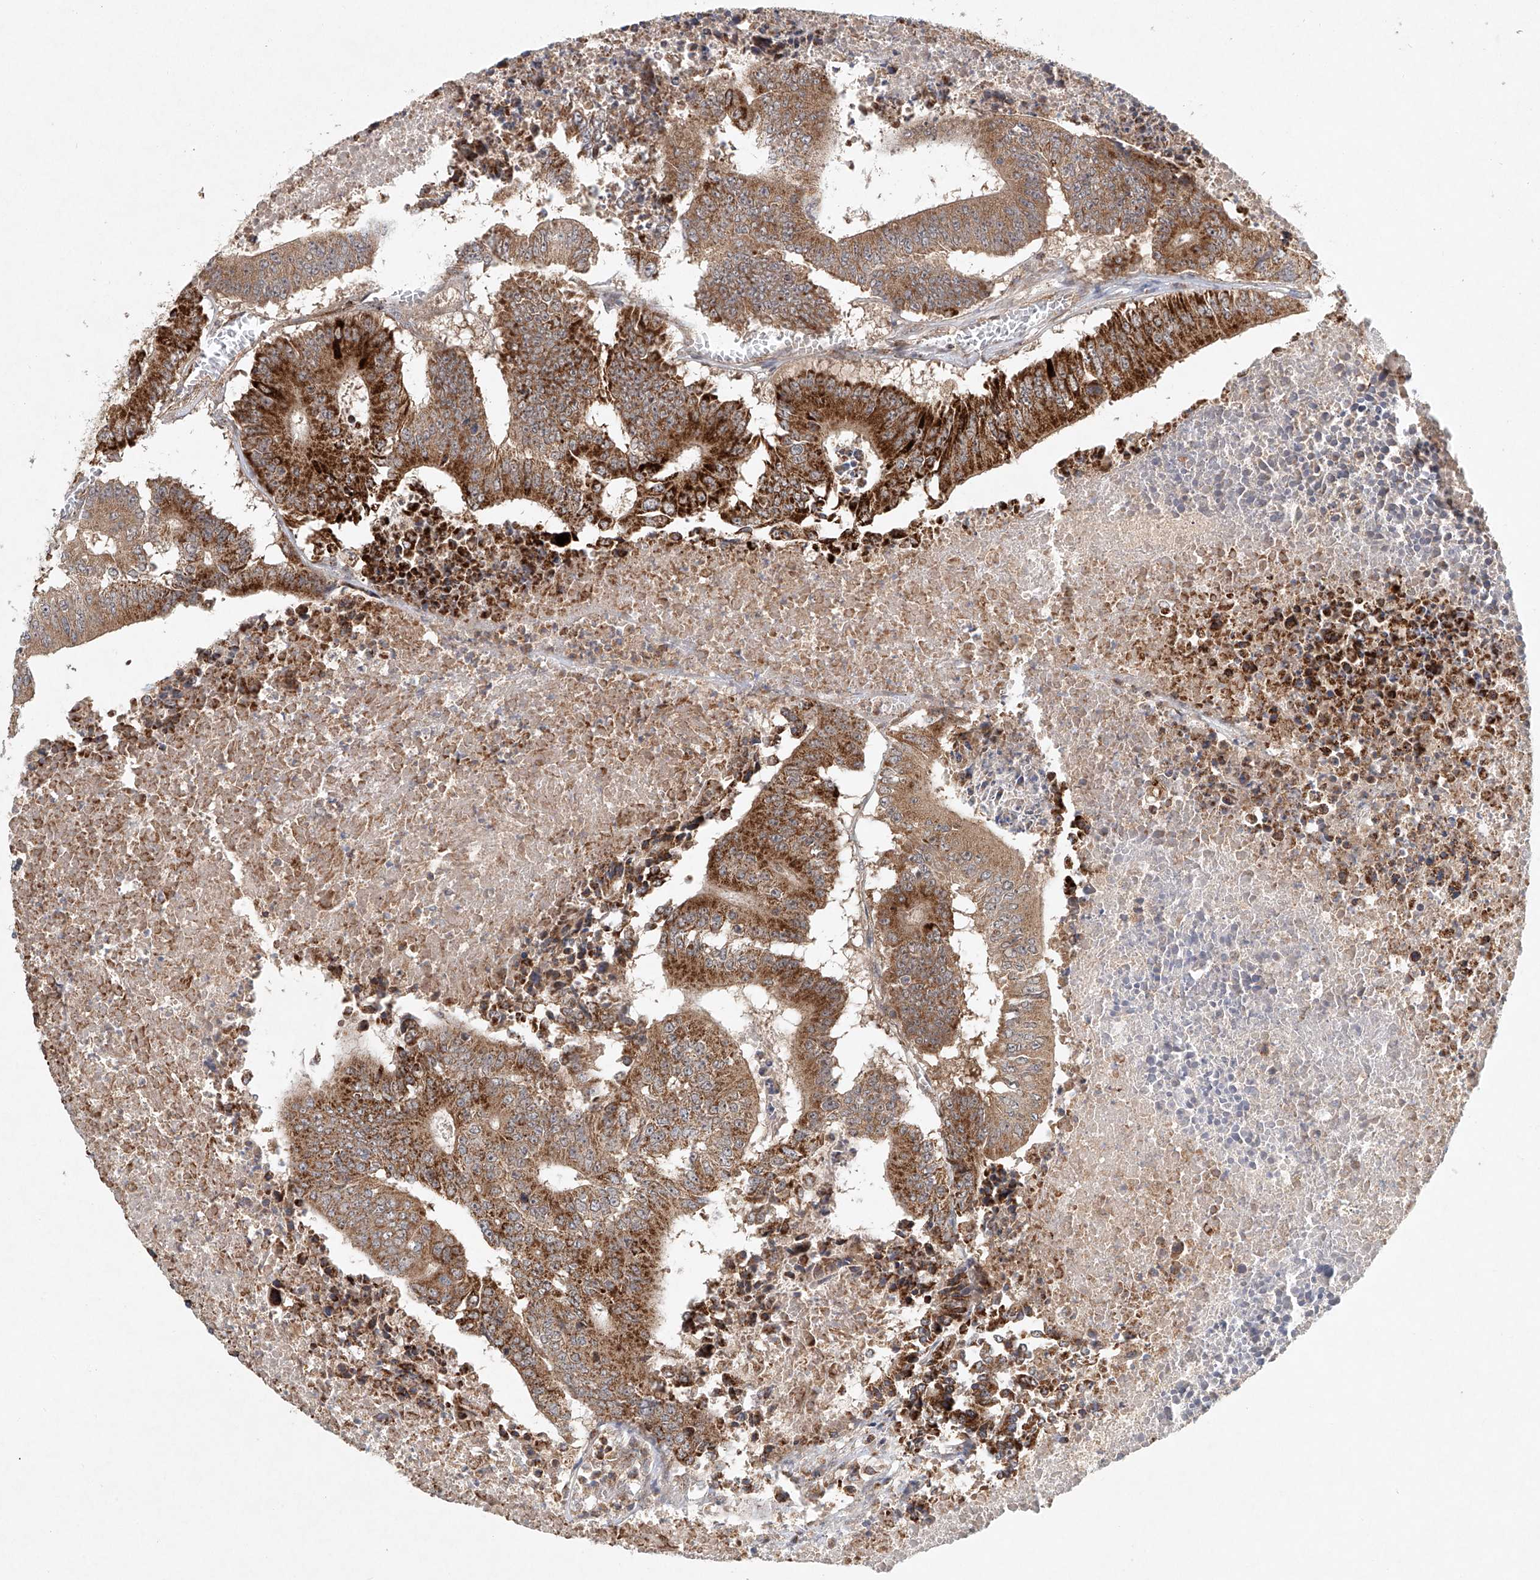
{"staining": {"intensity": "moderate", "quantity": ">75%", "location": "cytoplasmic/membranous"}, "tissue": "colorectal cancer", "cell_type": "Tumor cells", "image_type": "cancer", "snomed": [{"axis": "morphology", "description": "Adenocarcinoma, NOS"}, {"axis": "topography", "description": "Colon"}], "caption": "This image shows IHC staining of adenocarcinoma (colorectal), with medium moderate cytoplasmic/membranous staining in about >75% of tumor cells.", "gene": "DCAF11", "patient": {"sex": "male", "age": 87}}